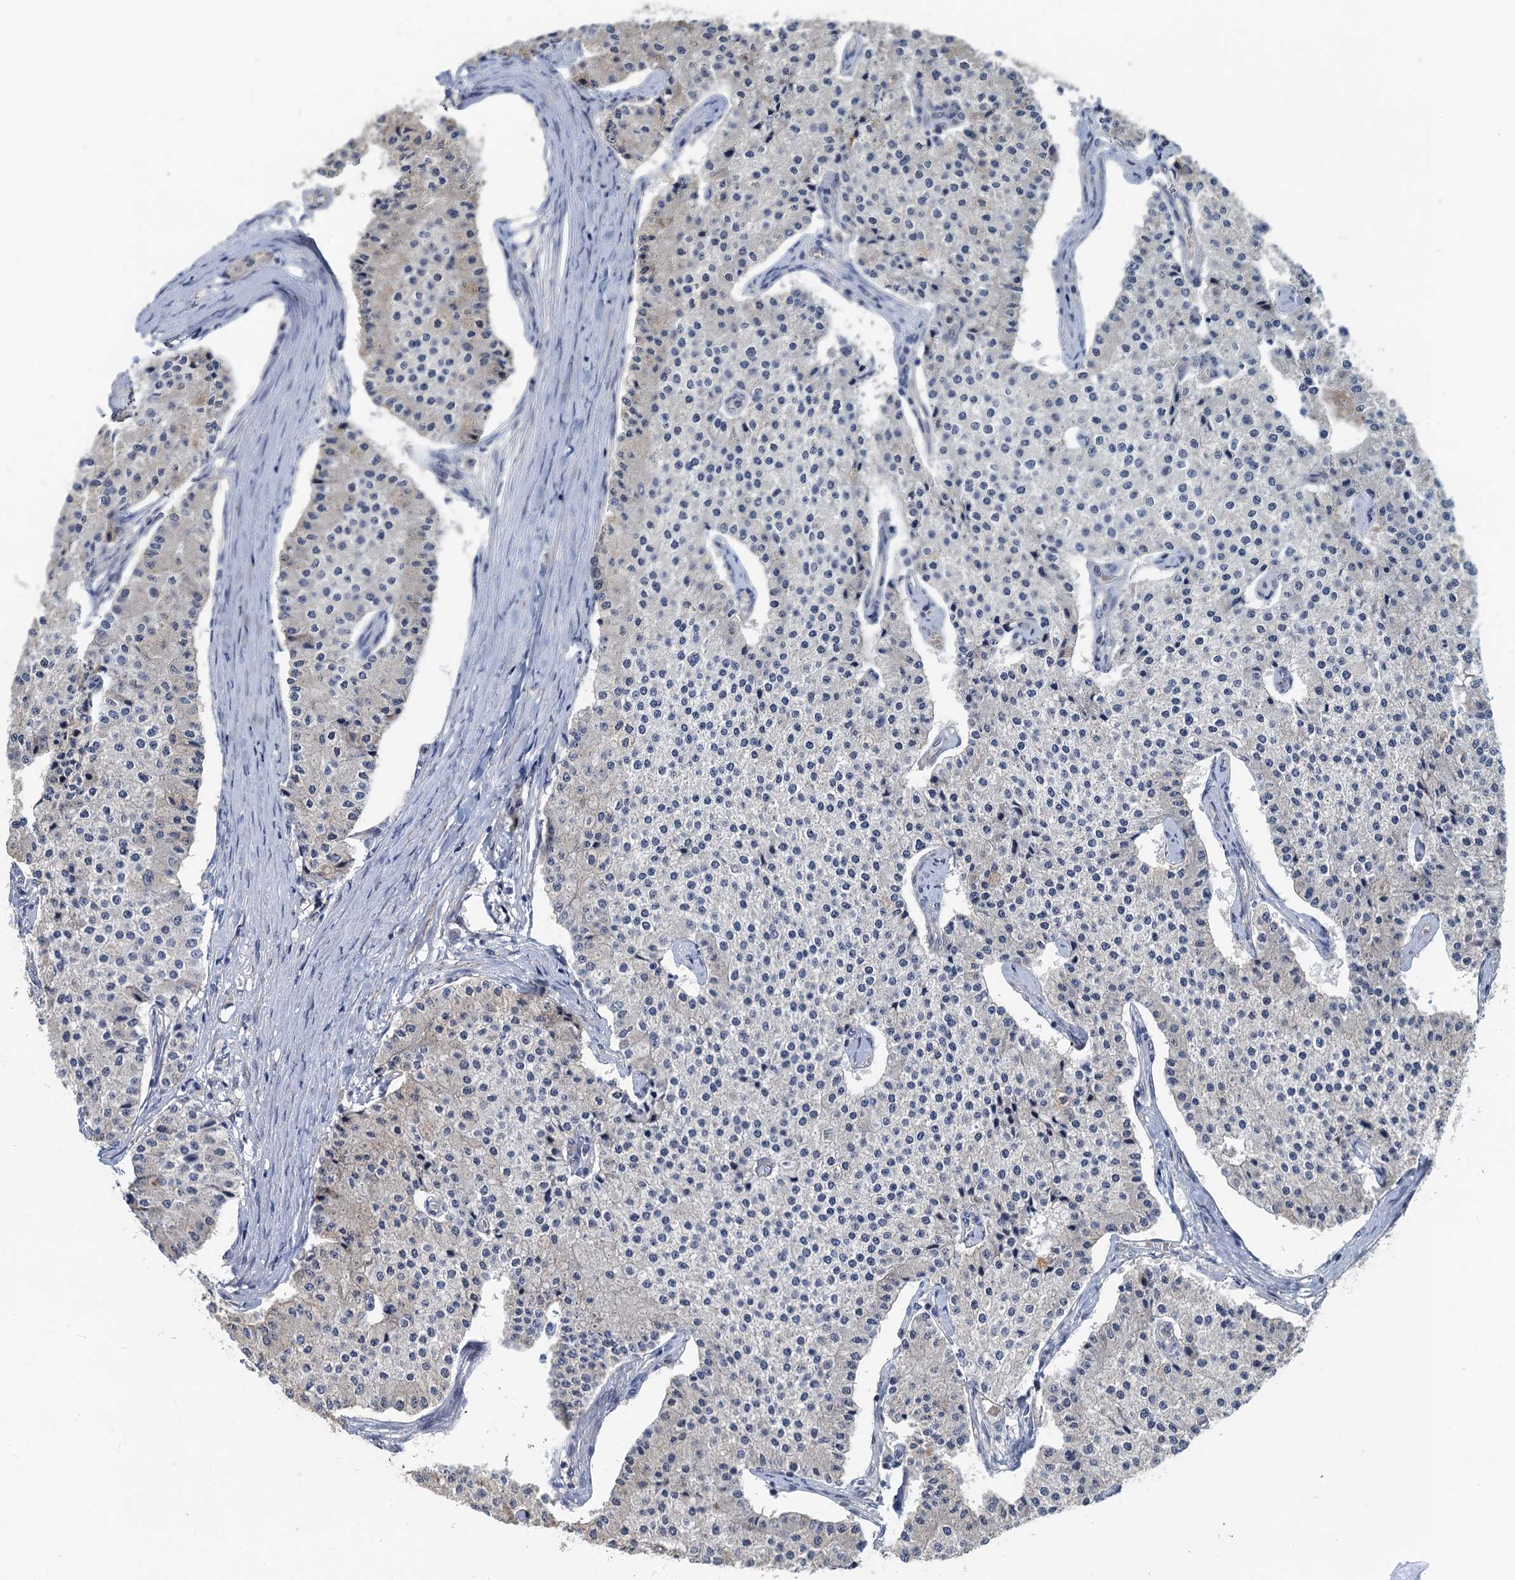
{"staining": {"intensity": "negative", "quantity": "none", "location": "none"}, "tissue": "carcinoid", "cell_type": "Tumor cells", "image_type": "cancer", "snomed": [{"axis": "morphology", "description": "Carcinoid, malignant, NOS"}, {"axis": "topography", "description": "Colon"}], "caption": "Tumor cells show no significant positivity in carcinoid (malignant).", "gene": "MYO16", "patient": {"sex": "female", "age": 52}}